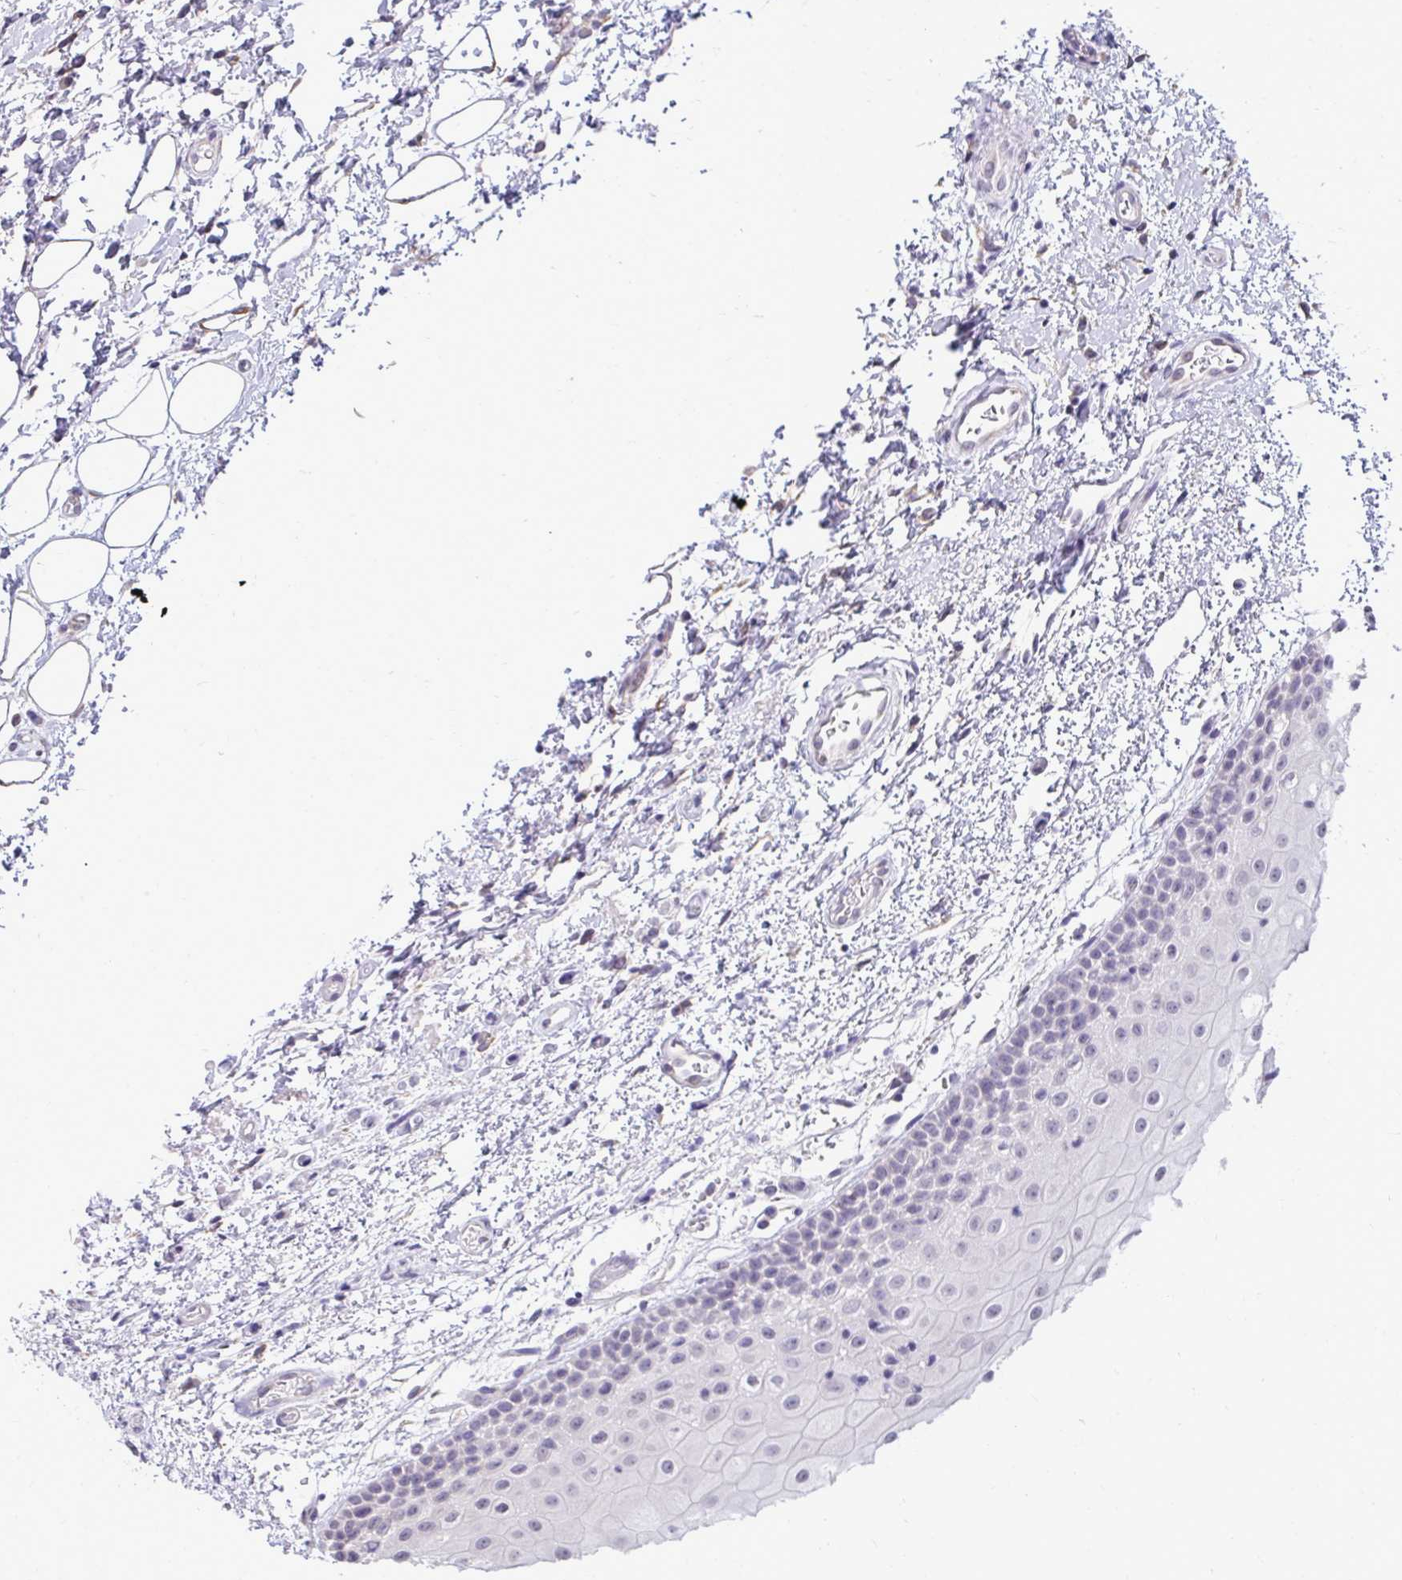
{"staining": {"intensity": "negative", "quantity": "none", "location": "none"}, "tissue": "oral mucosa", "cell_type": "Squamous epithelial cells", "image_type": "normal", "snomed": [{"axis": "morphology", "description": "Normal tissue, NOS"}, {"axis": "topography", "description": "Oral tissue"}], "caption": "IHC photomicrograph of benign oral mucosa stained for a protein (brown), which displays no staining in squamous epithelial cells.", "gene": "NPPA", "patient": {"sex": "female", "age": 82}}